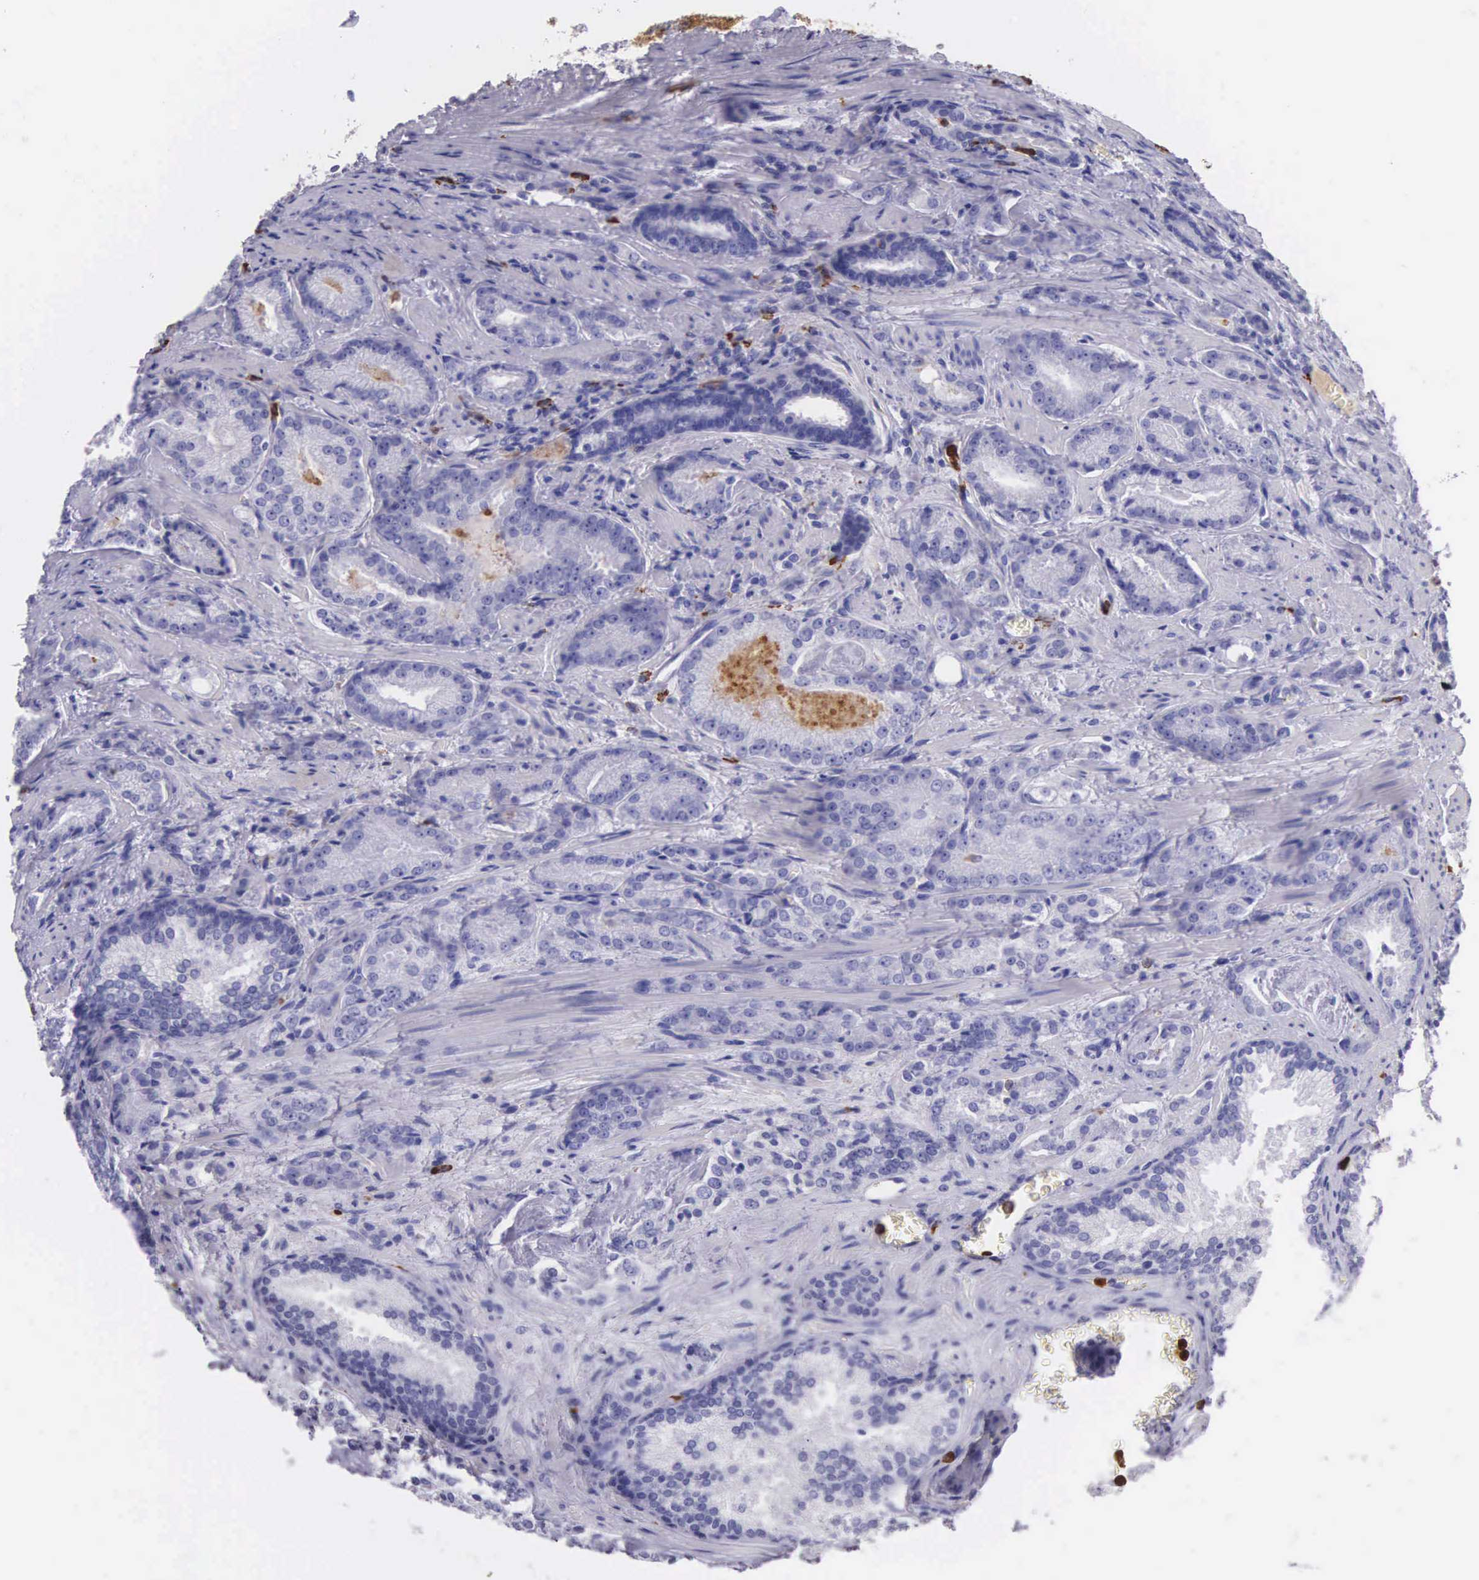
{"staining": {"intensity": "negative", "quantity": "none", "location": "none"}, "tissue": "prostate cancer", "cell_type": "Tumor cells", "image_type": "cancer", "snomed": [{"axis": "morphology", "description": "Adenocarcinoma, Medium grade"}, {"axis": "topography", "description": "Prostate"}], "caption": "Immunohistochemical staining of human prostate cancer exhibits no significant staining in tumor cells.", "gene": "FCN1", "patient": {"sex": "male", "age": 68}}